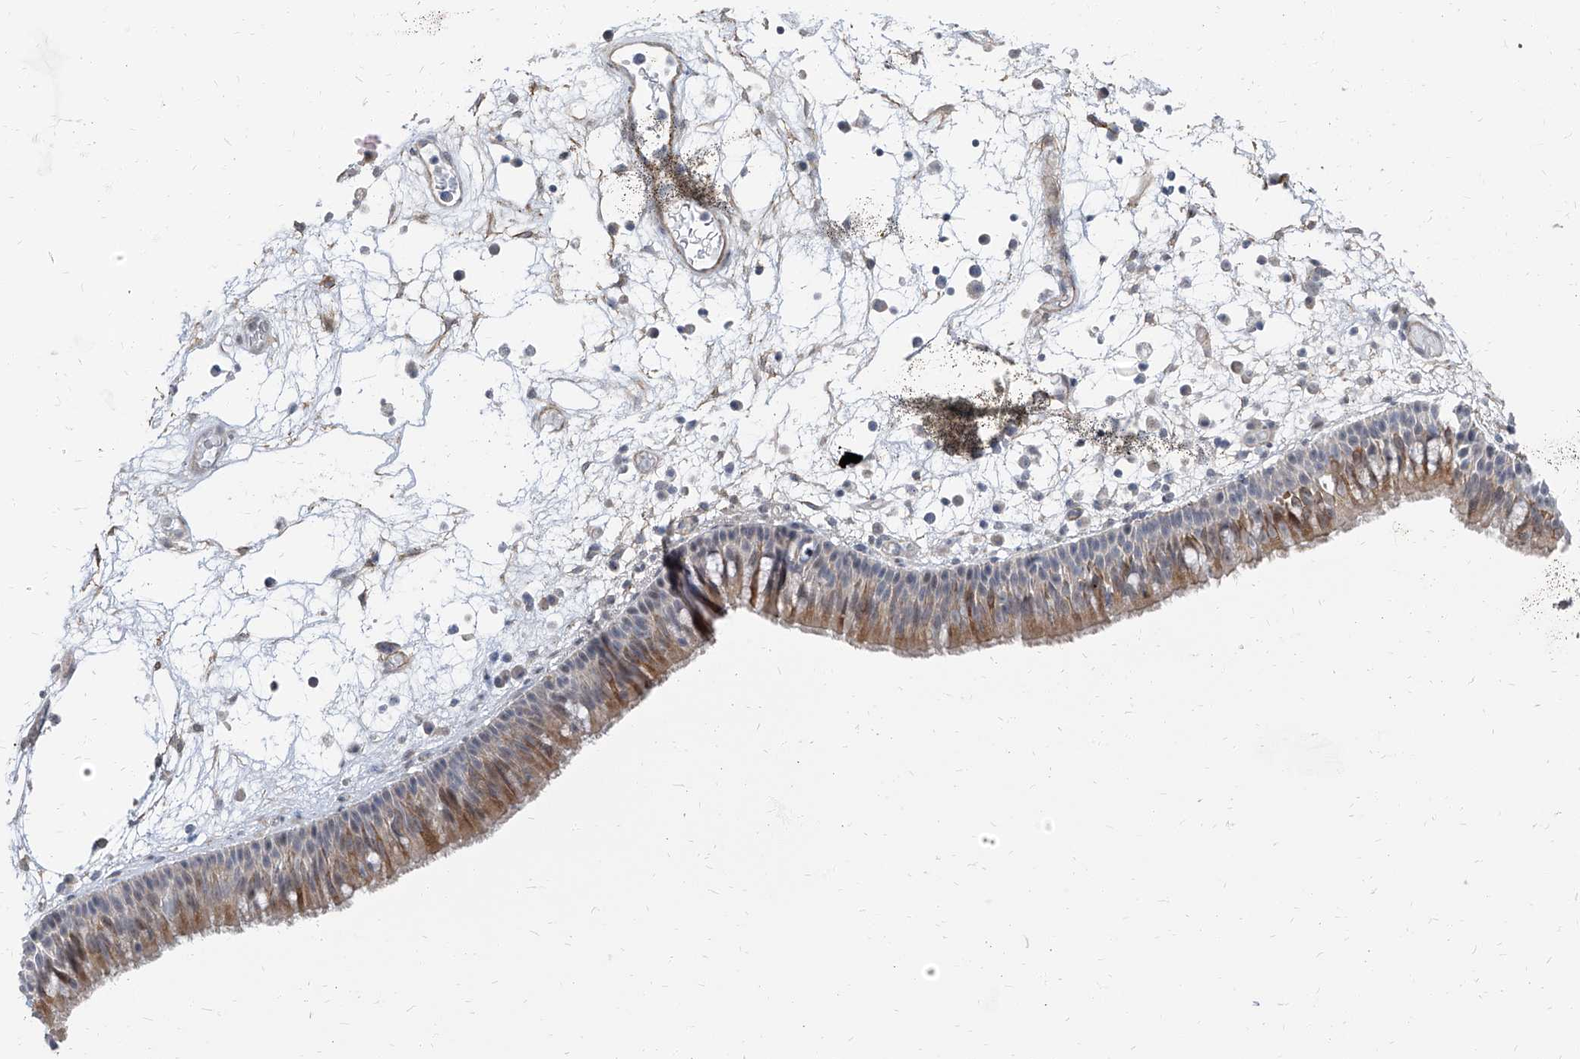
{"staining": {"intensity": "moderate", "quantity": "25%-75%", "location": "cytoplasmic/membranous"}, "tissue": "nasopharynx", "cell_type": "Respiratory epithelial cells", "image_type": "normal", "snomed": [{"axis": "morphology", "description": "Normal tissue, NOS"}, {"axis": "morphology", "description": "Inflammation, NOS"}, {"axis": "morphology", "description": "Malignant melanoma, Metastatic site"}, {"axis": "topography", "description": "Nasopharynx"}], "caption": "Nasopharynx stained with DAB IHC shows medium levels of moderate cytoplasmic/membranous positivity in approximately 25%-75% of respiratory epithelial cells.", "gene": "TXLNB", "patient": {"sex": "male", "age": 70}}